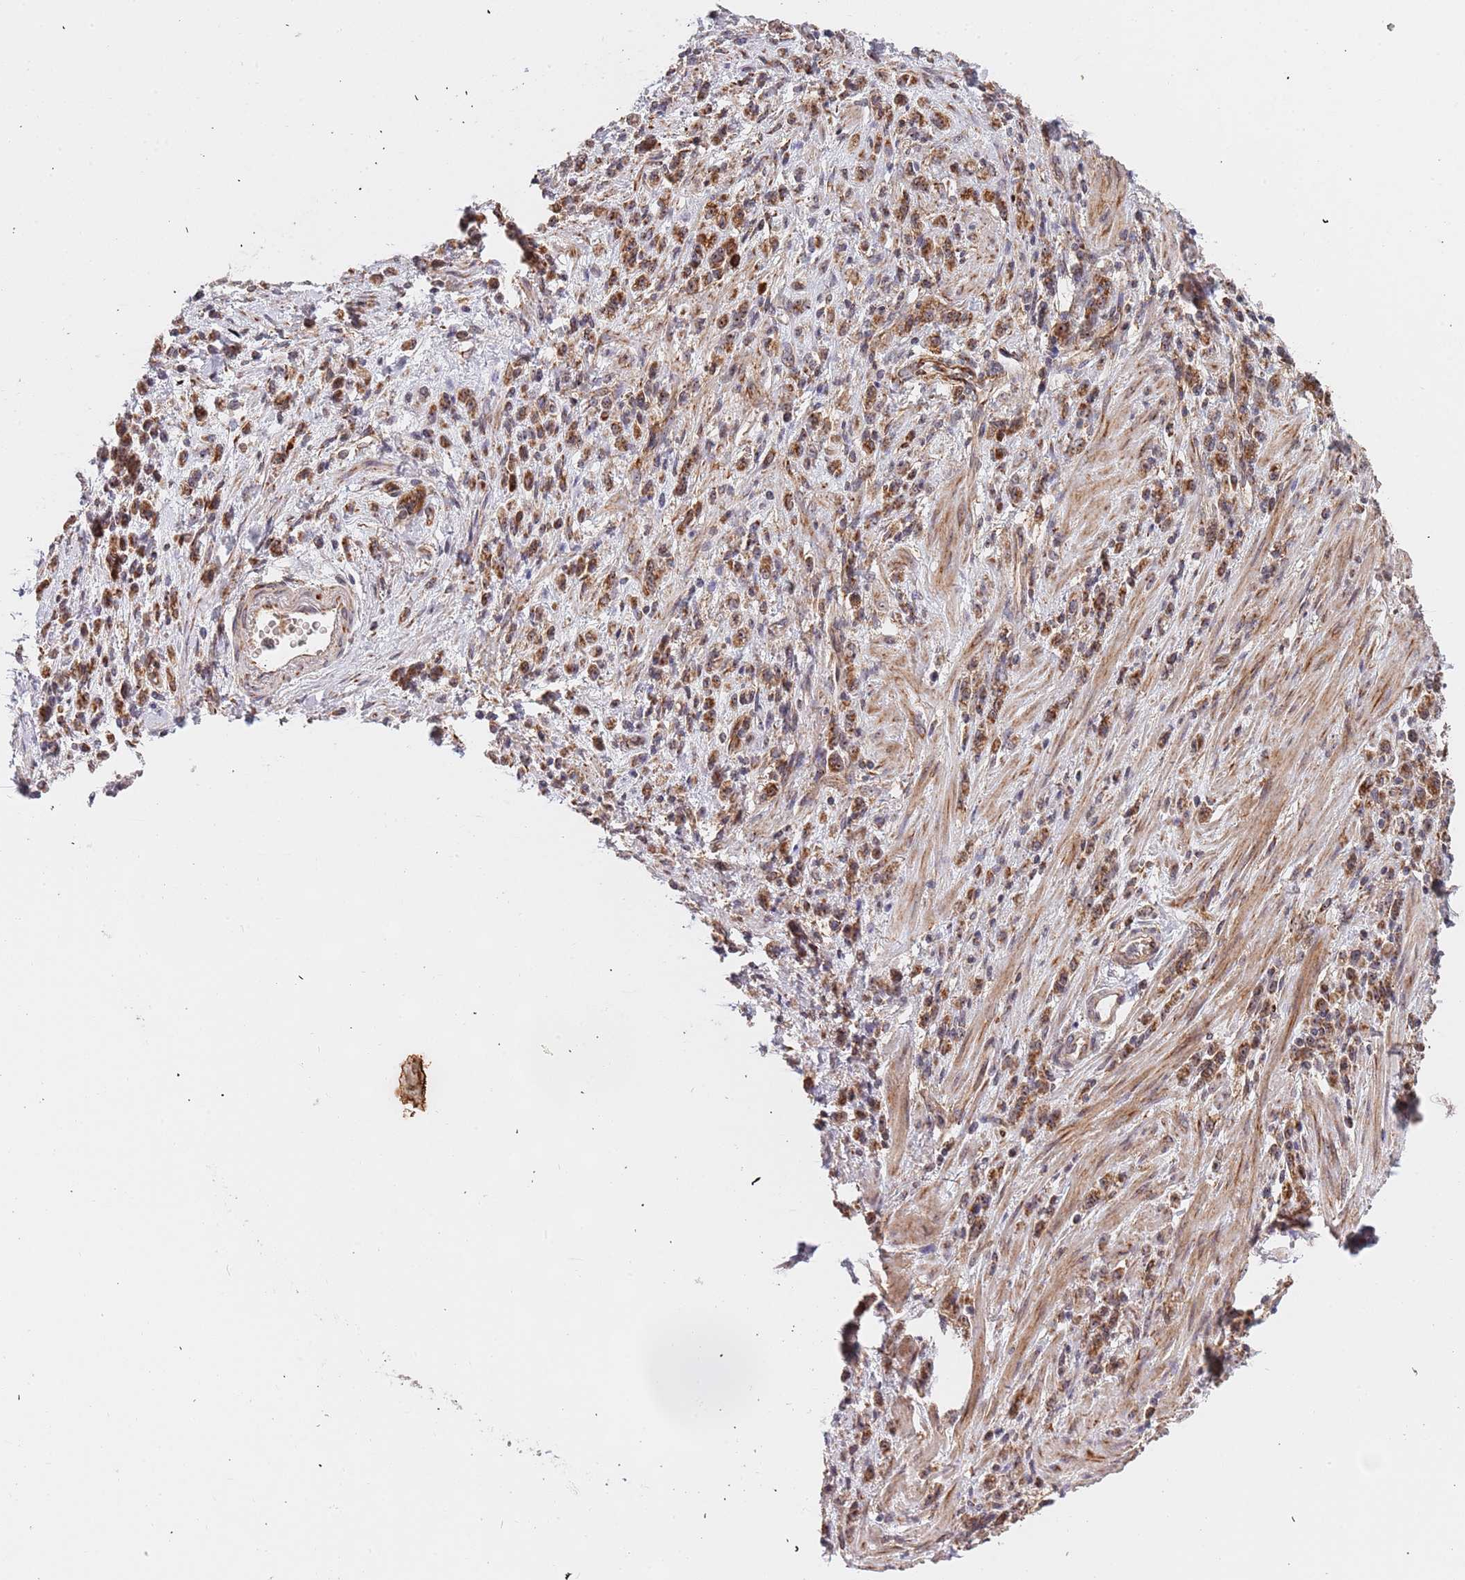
{"staining": {"intensity": "moderate", "quantity": ">75%", "location": "cytoplasmic/membranous"}, "tissue": "stomach cancer", "cell_type": "Tumor cells", "image_type": "cancer", "snomed": [{"axis": "morphology", "description": "Adenocarcinoma, NOS"}, {"axis": "topography", "description": "Stomach"}], "caption": "Stomach cancer was stained to show a protein in brown. There is medium levels of moderate cytoplasmic/membranous positivity in approximately >75% of tumor cells.", "gene": "DCHS1", "patient": {"sex": "male", "age": 77}}